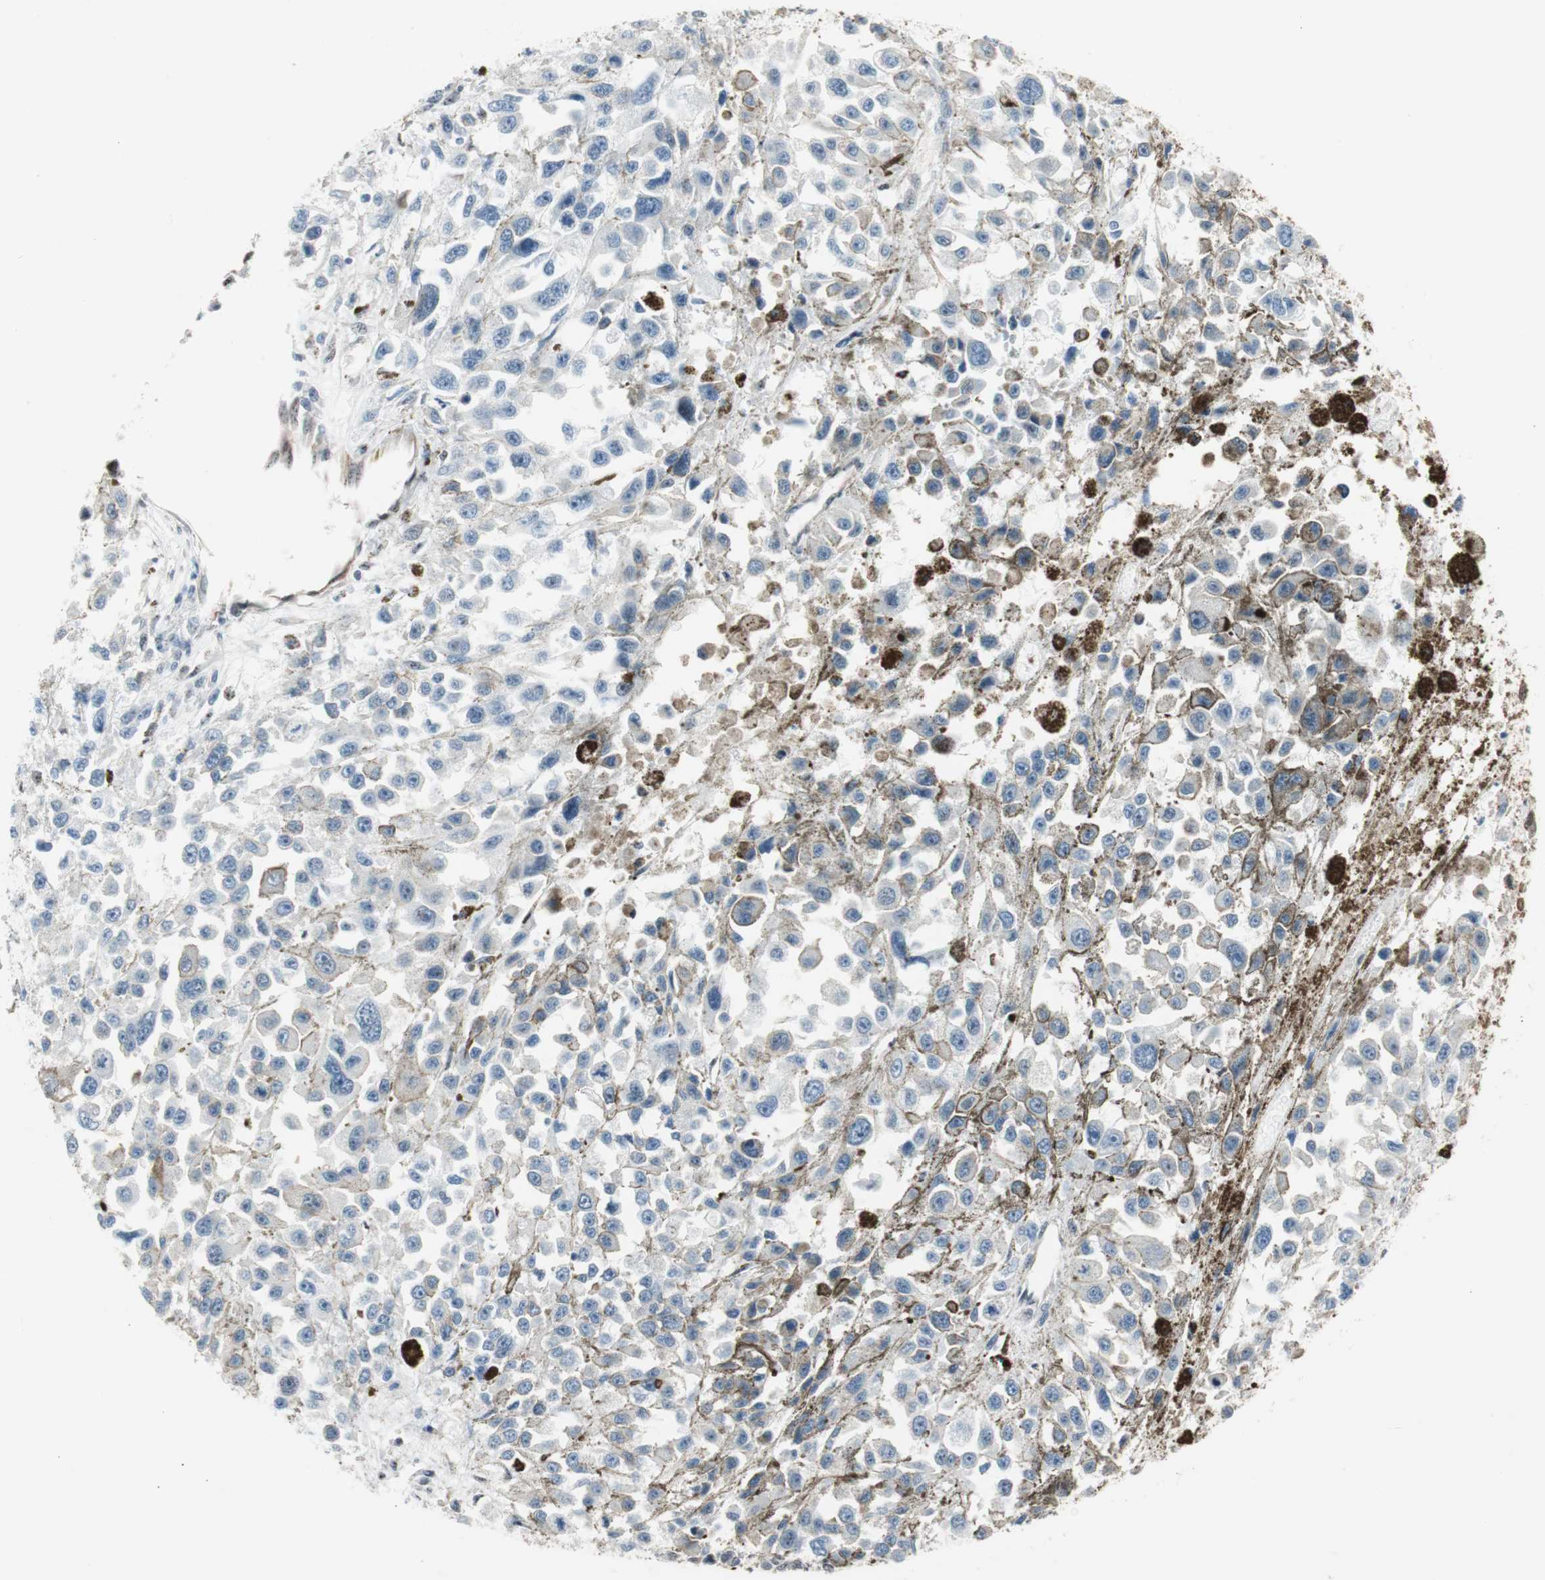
{"staining": {"intensity": "negative", "quantity": "none", "location": "none"}, "tissue": "melanoma", "cell_type": "Tumor cells", "image_type": "cancer", "snomed": [{"axis": "morphology", "description": "Malignant melanoma, Metastatic site"}, {"axis": "topography", "description": "Lymph node"}], "caption": "Tumor cells show no significant staining in malignant melanoma (metastatic site).", "gene": "PML", "patient": {"sex": "male", "age": 59}}